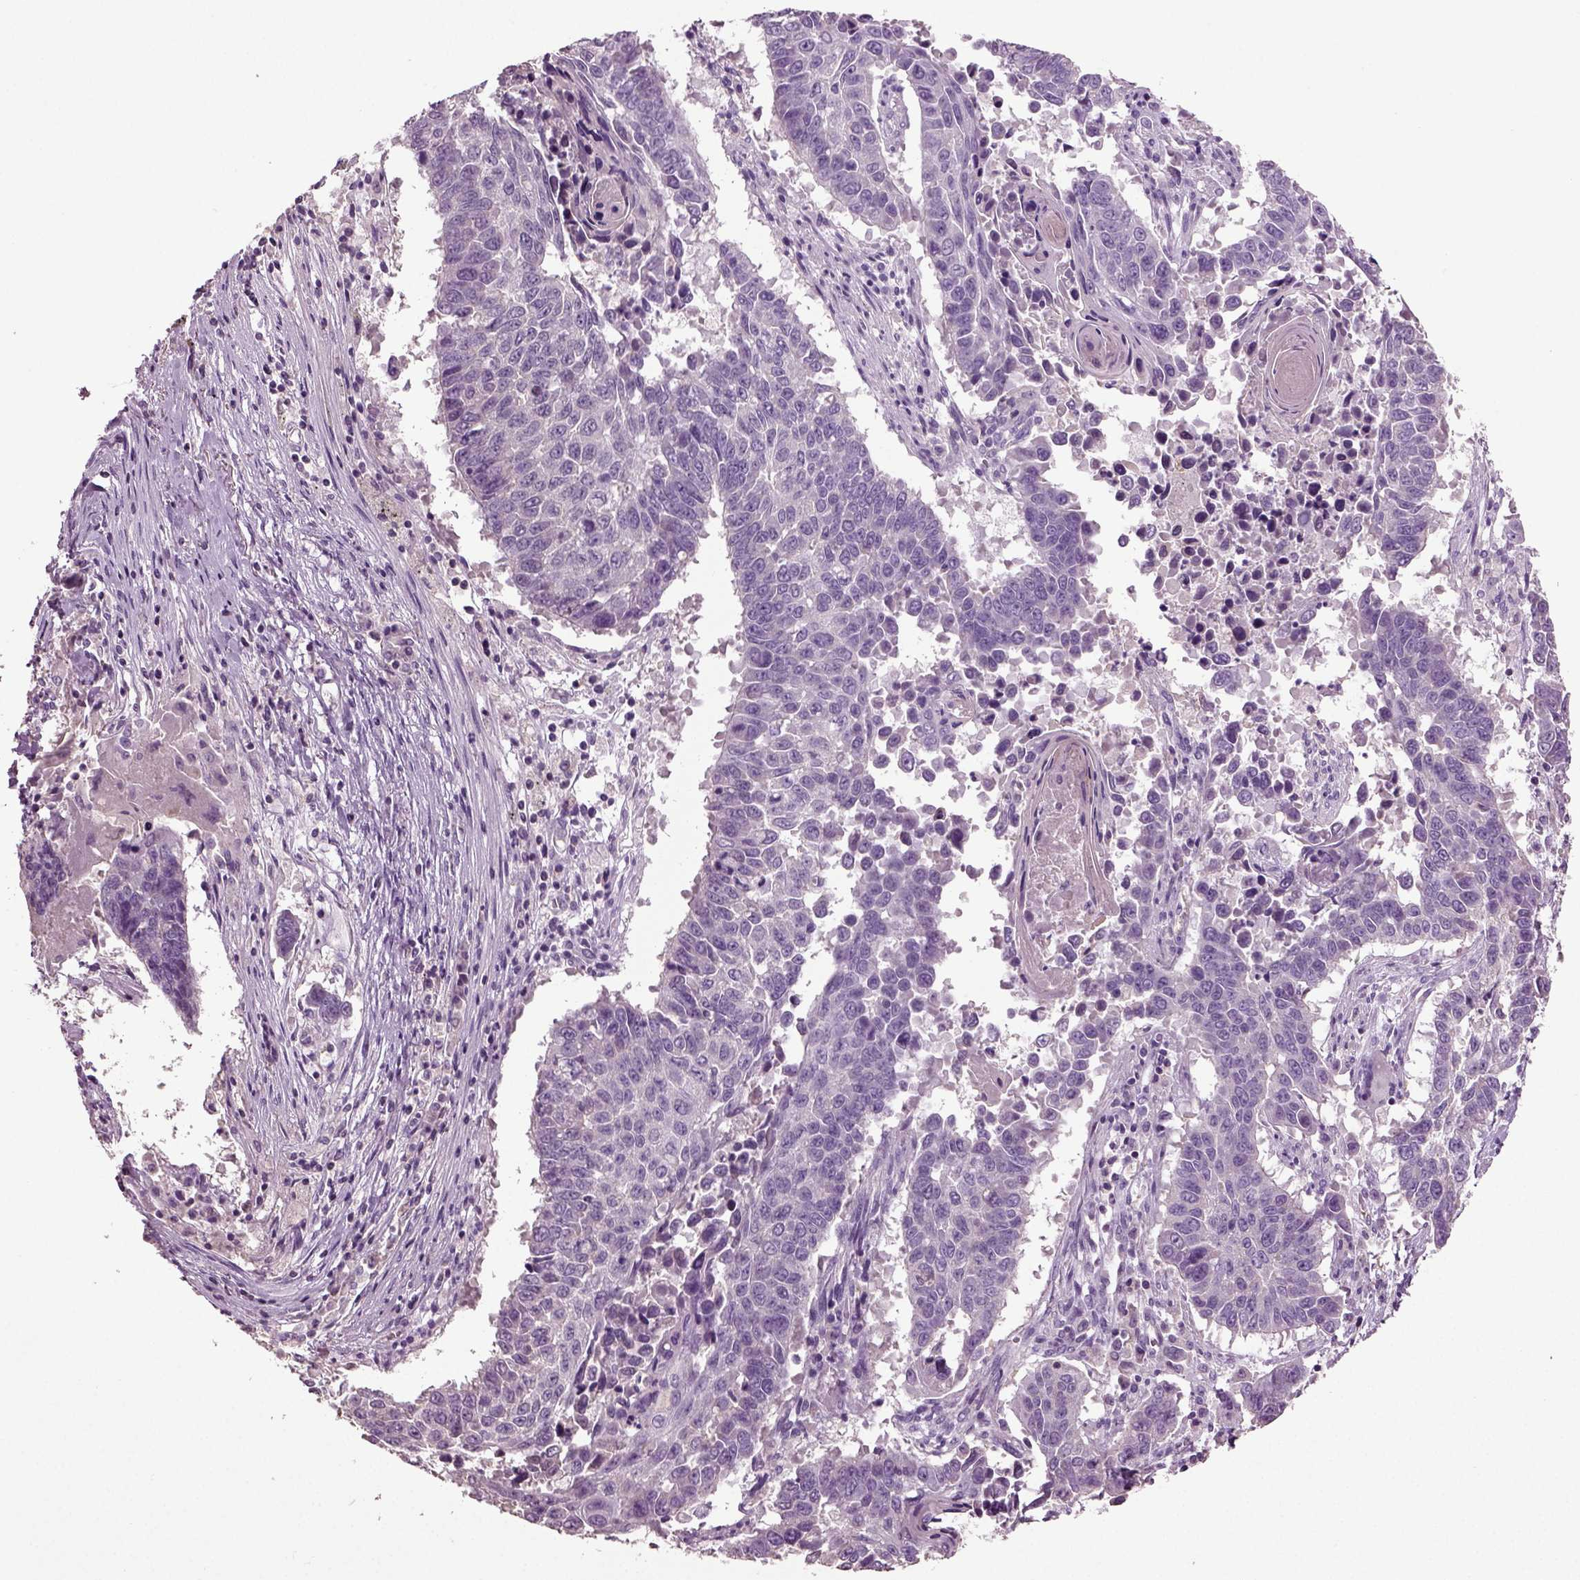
{"staining": {"intensity": "negative", "quantity": "none", "location": "none"}, "tissue": "lung cancer", "cell_type": "Tumor cells", "image_type": "cancer", "snomed": [{"axis": "morphology", "description": "Squamous cell carcinoma, NOS"}, {"axis": "topography", "description": "Lung"}], "caption": "Immunohistochemistry (IHC) of human lung cancer displays no expression in tumor cells.", "gene": "DEFB118", "patient": {"sex": "male", "age": 73}}